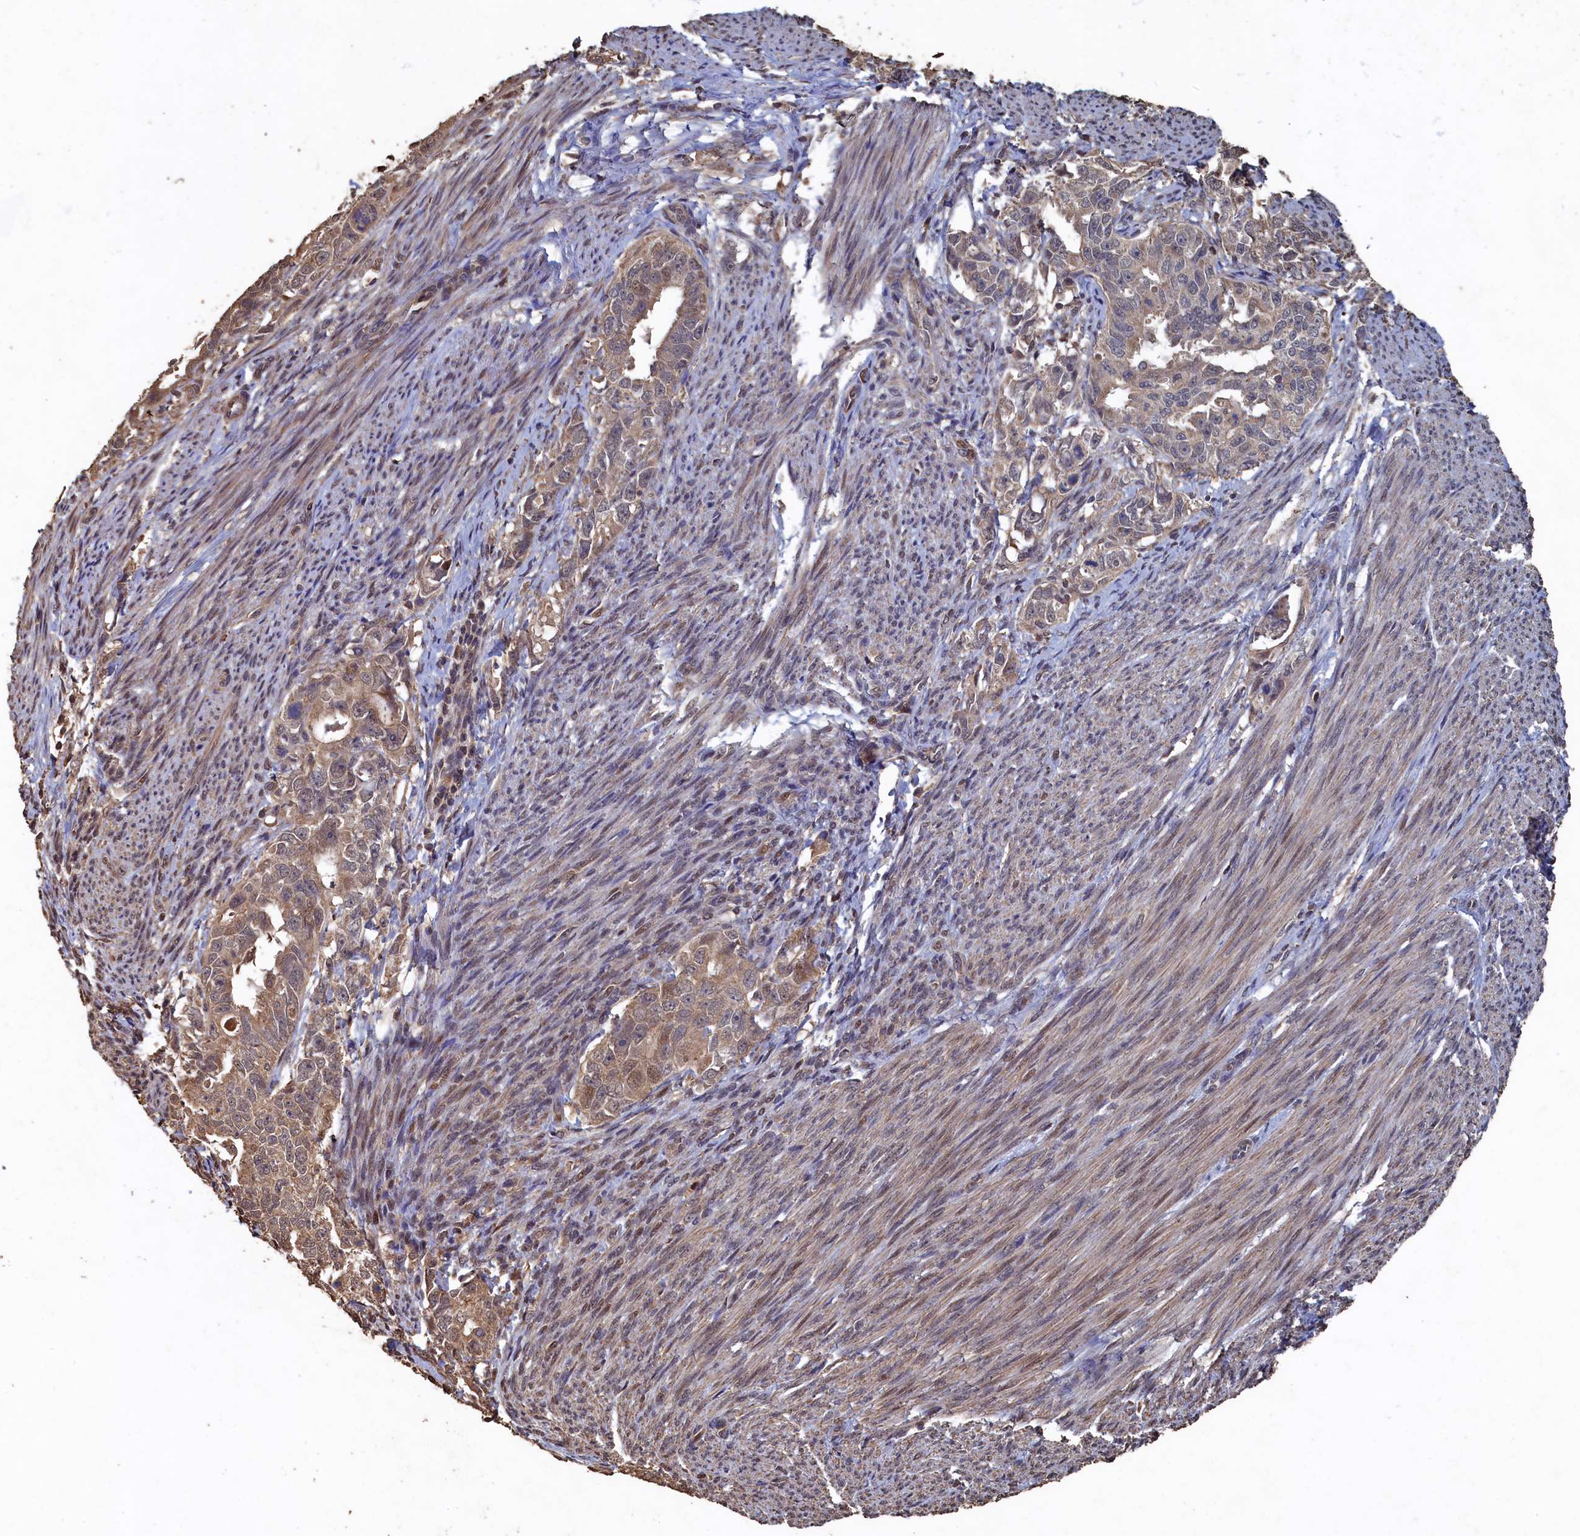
{"staining": {"intensity": "weak", "quantity": "25%-75%", "location": "cytoplasmic/membranous"}, "tissue": "endometrial cancer", "cell_type": "Tumor cells", "image_type": "cancer", "snomed": [{"axis": "morphology", "description": "Adenocarcinoma, NOS"}, {"axis": "topography", "description": "Endometrium"}], "caption": "Endometrial cancer stained with DAB (3,3'-diaminobenzidine) immunohistochemistry exhibits low levels of weak cytoplasmic/membranous positivity in approximately 25%-75% of tumor cells.", "gene": "PIGN", "patient": {"sex": "female", "age": 65}}